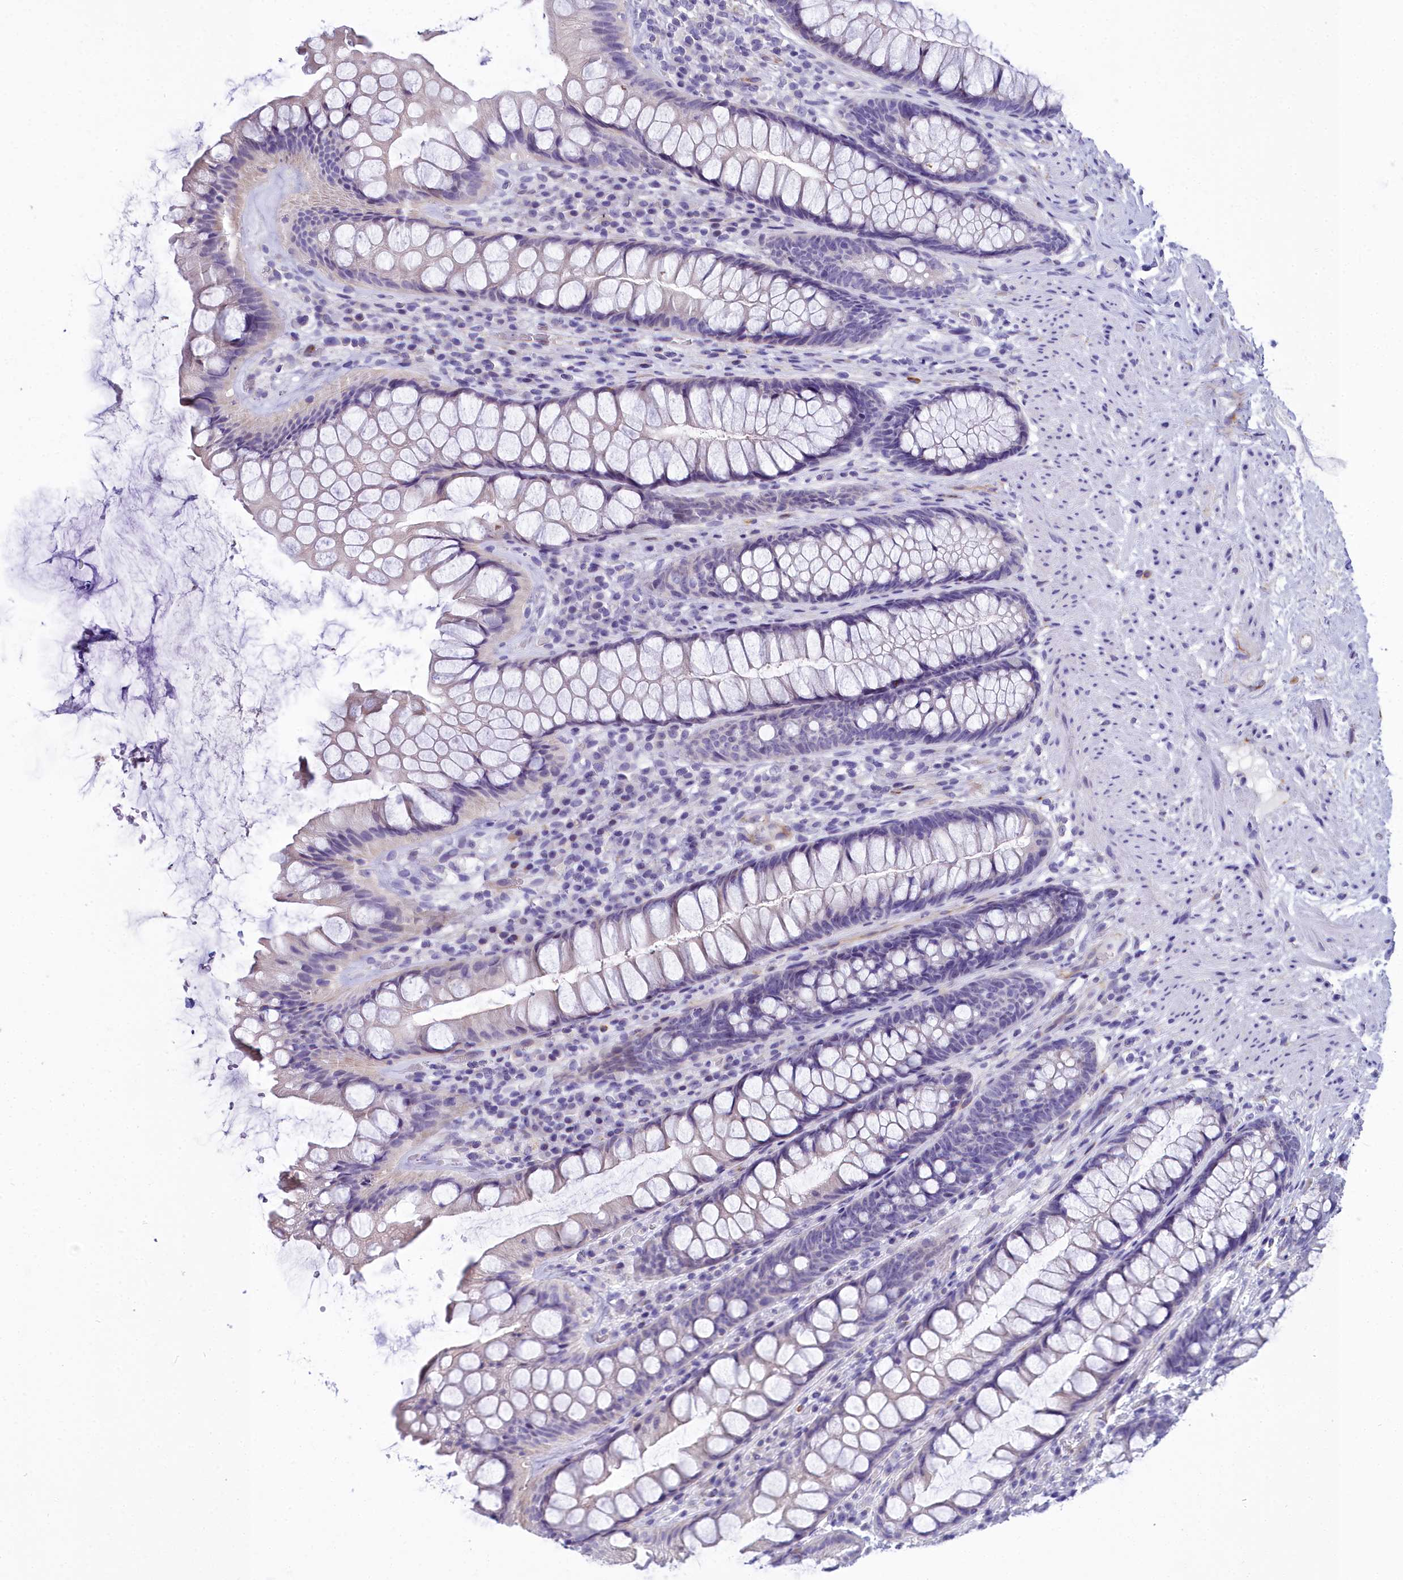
{"staining": {"intensity": "negative", "quantity": "none", "location": "none"}, "tissue": "rectum", "cell_type": "Glandular cells", "image_type": "normal", "snomed": [{"axis": "morphology", "description": "Normal tissue, NOS"}, {"axis": "topography", "description": "Rectum"}], "caption": "This photomicrograph is of benign rectum stained with immunohistochemistry to label a protein in brown with the nuclei are counter-stained blue. There is no positivity in glandular cells.", "gene": "TIMM22", "patient": {"sex": "male", "age": 74}}